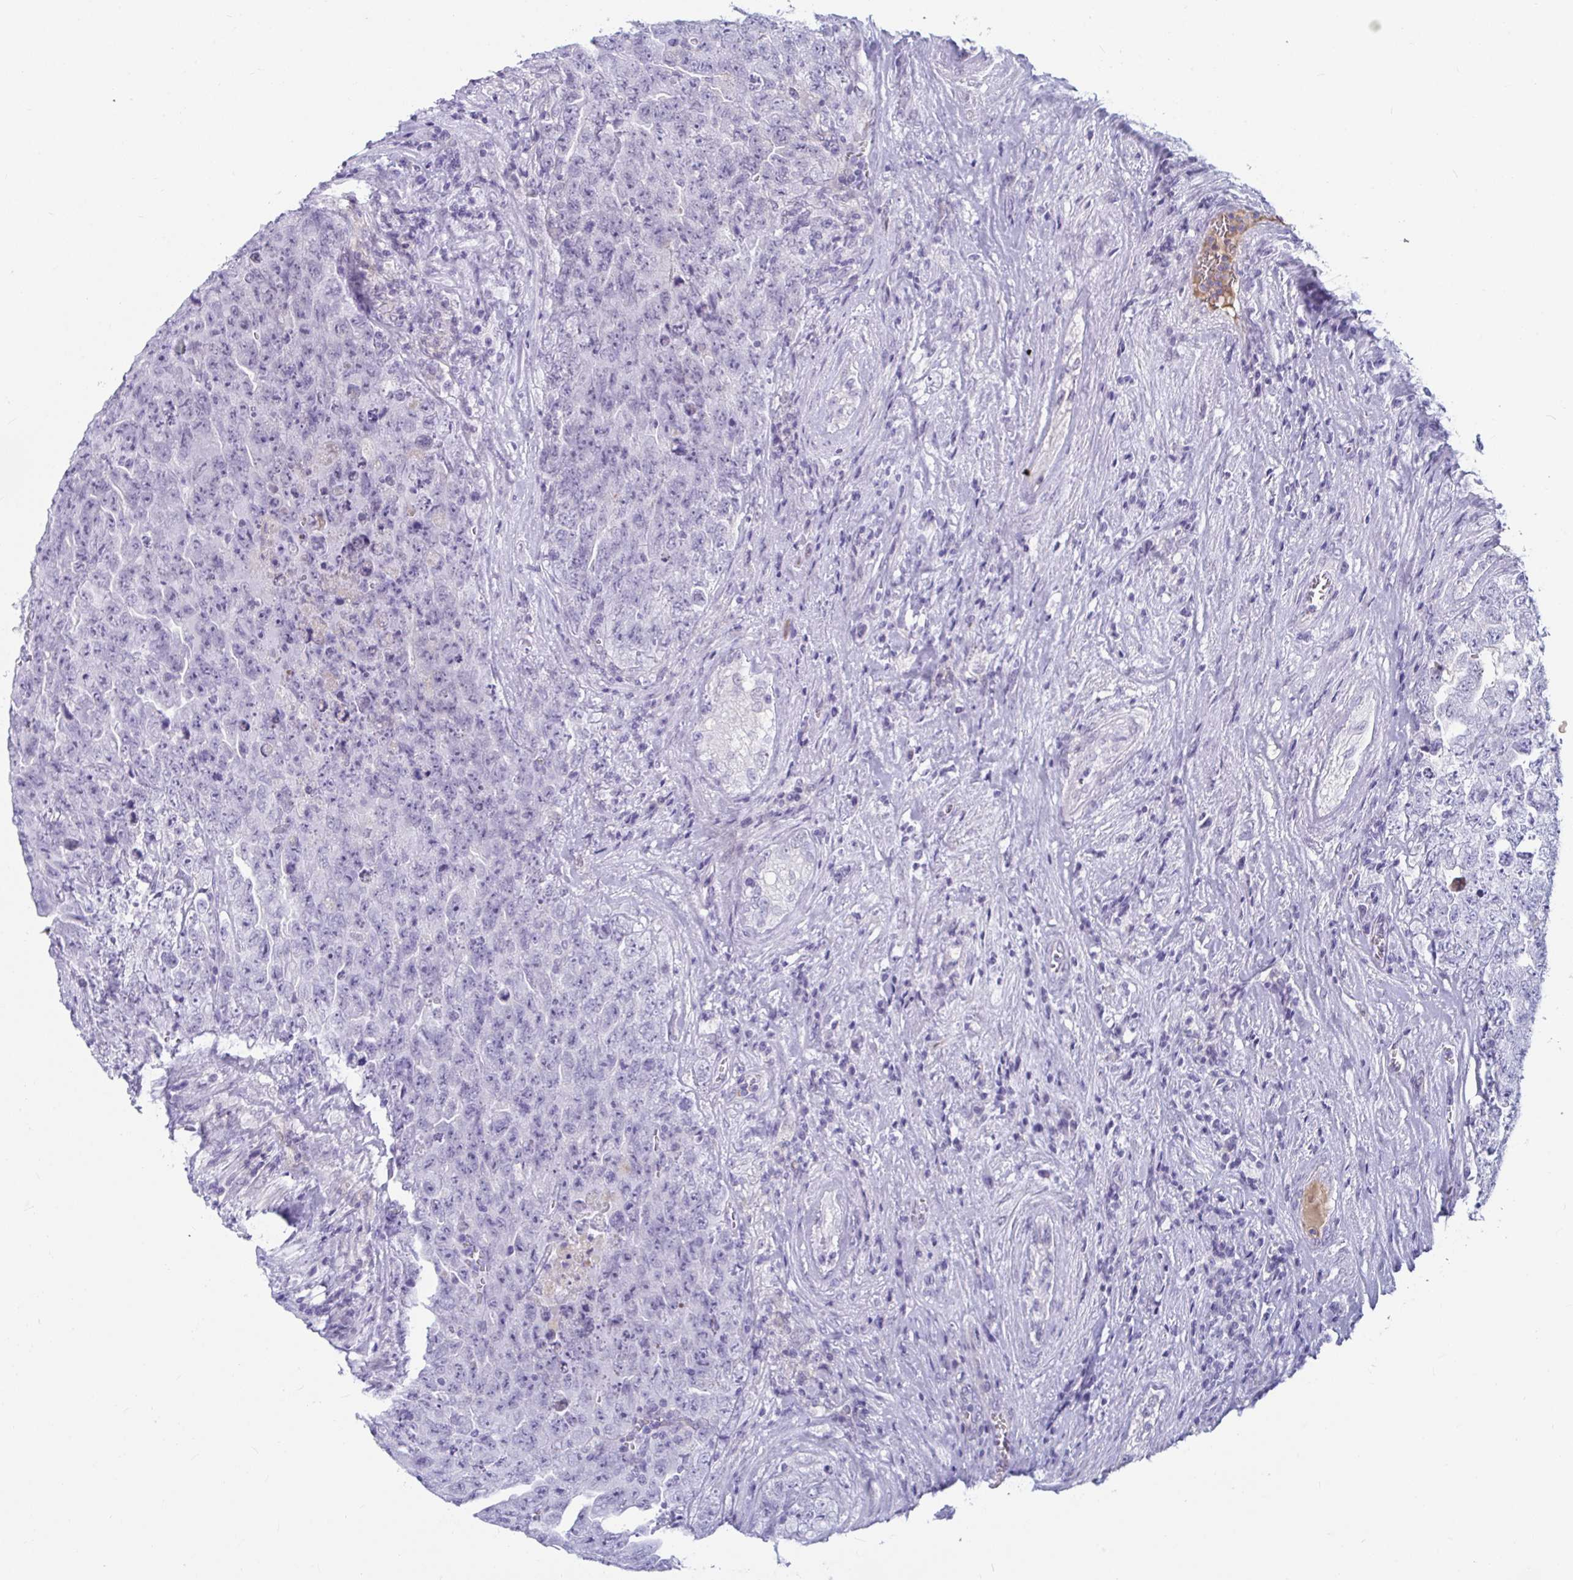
{"staining": {"intensity": "negative", "quantity": "none", "location": "none"}, "tissue": "testis cancer", "cell_type": "Tumor cells", "image_type": "cancer", "snomed": [{"axis": "morphology", "description": "Carcinoma, Embryonal, NOS"}, {"axis": "topography", "description": "Testis"}], "caption": "Immunohistochemical staining of human testis cancer (embryonal carcinoma) exhibits no significant staining in tumor cells.", "gene": "NPY", "patient": {"sex": "male", "age": 28}}